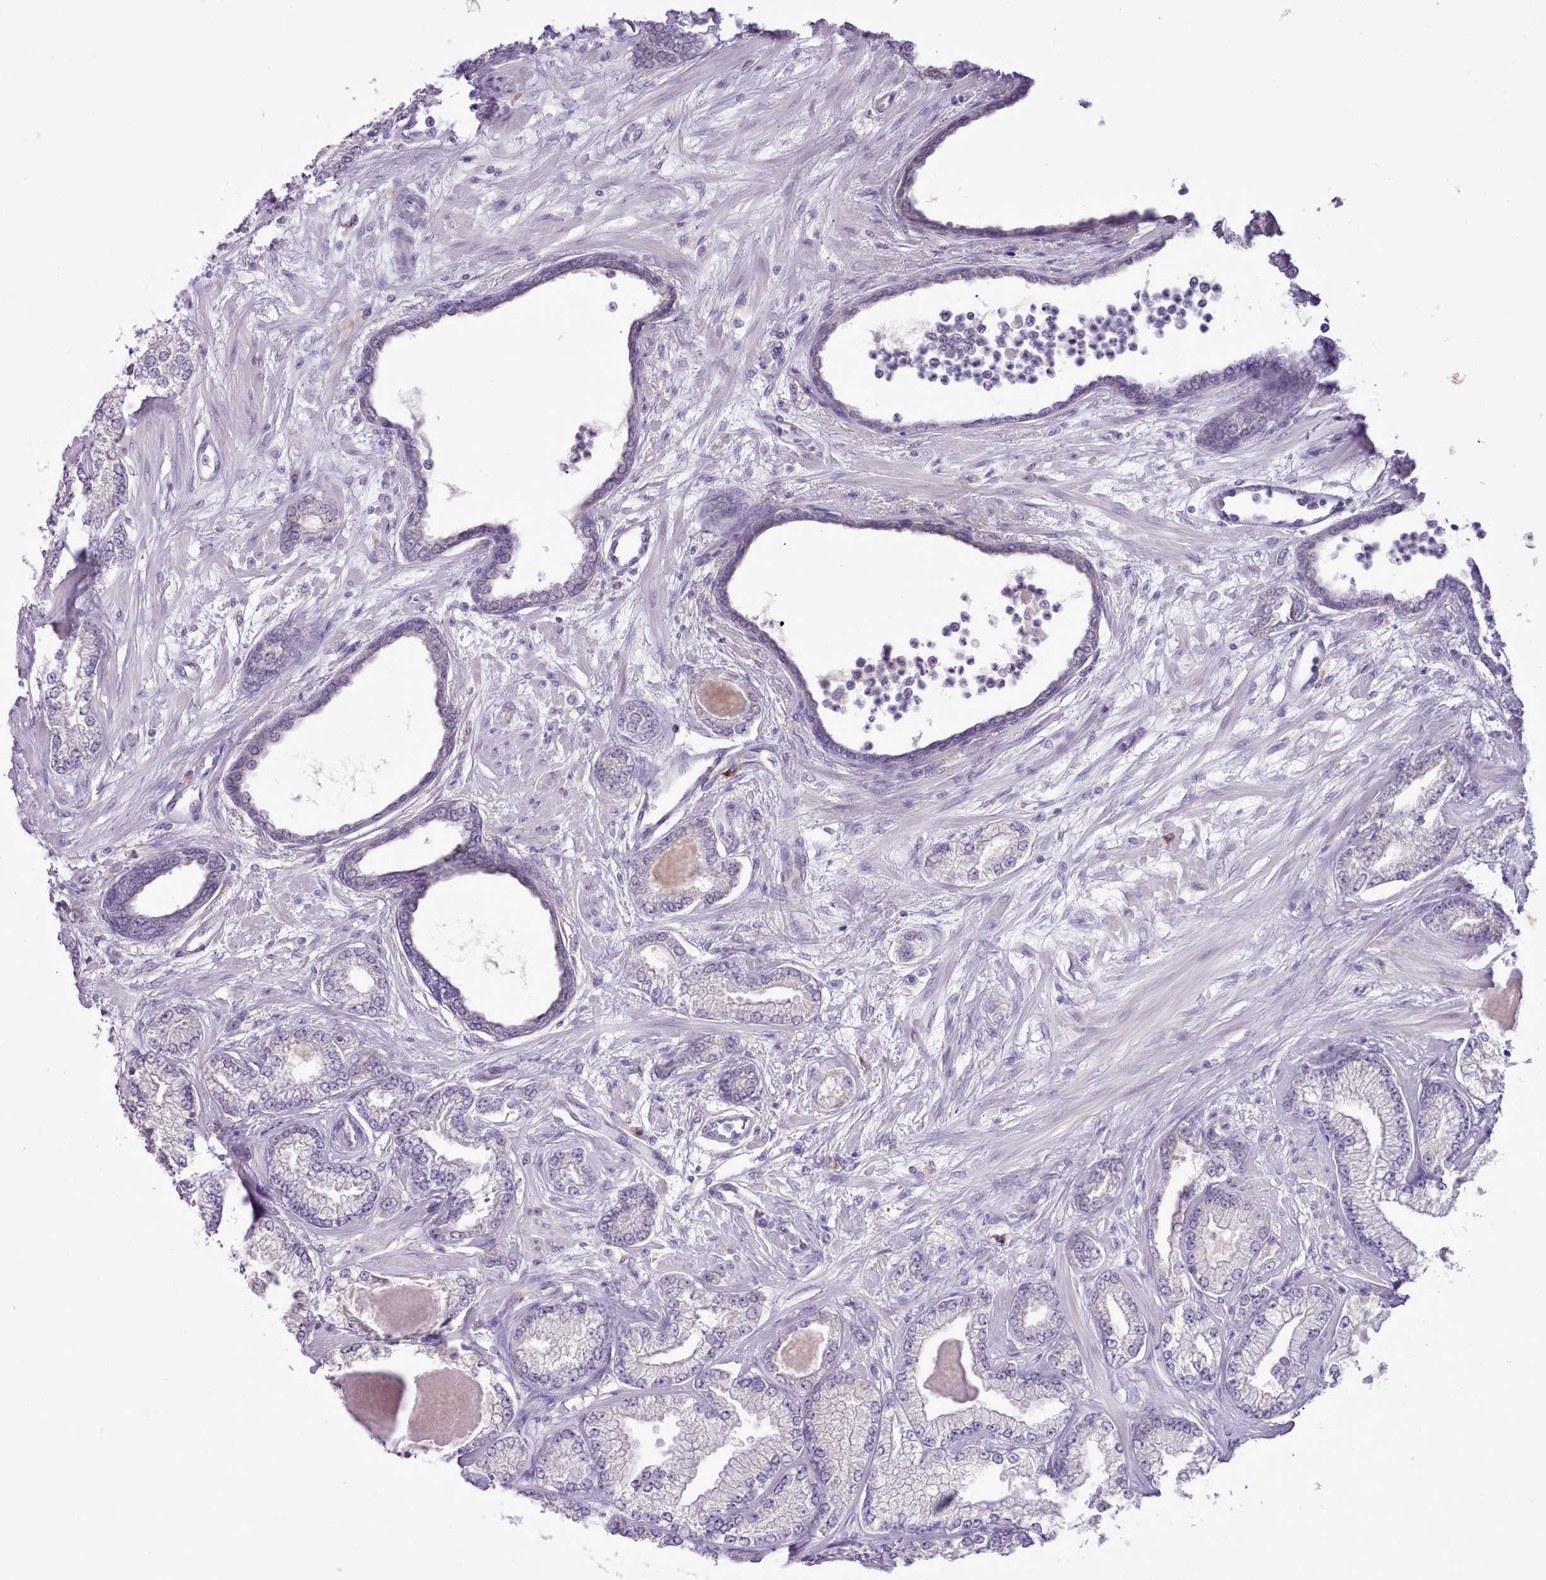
{"staining": {"intensity": "negative", "quantity": "none", "location": "none"}, "tissue": "prostate cancer", "cell_type": "Tumor cells", "image_type": "cancer", "snomed": [{"axis": "morphology", "description": "Adenocarcinoma, Low grade"}, {"axis": "topography", "description": "Prostate"}], "caption": "The micrograph demonstrates no significant positivity in tumor cells of prostate cancer. The staining is performed using DAB brown chromogen with nuclei counter-stained in using hematoxylin.", "gene": "CCL1", "patient": {"sex": "male", "age": 64}}